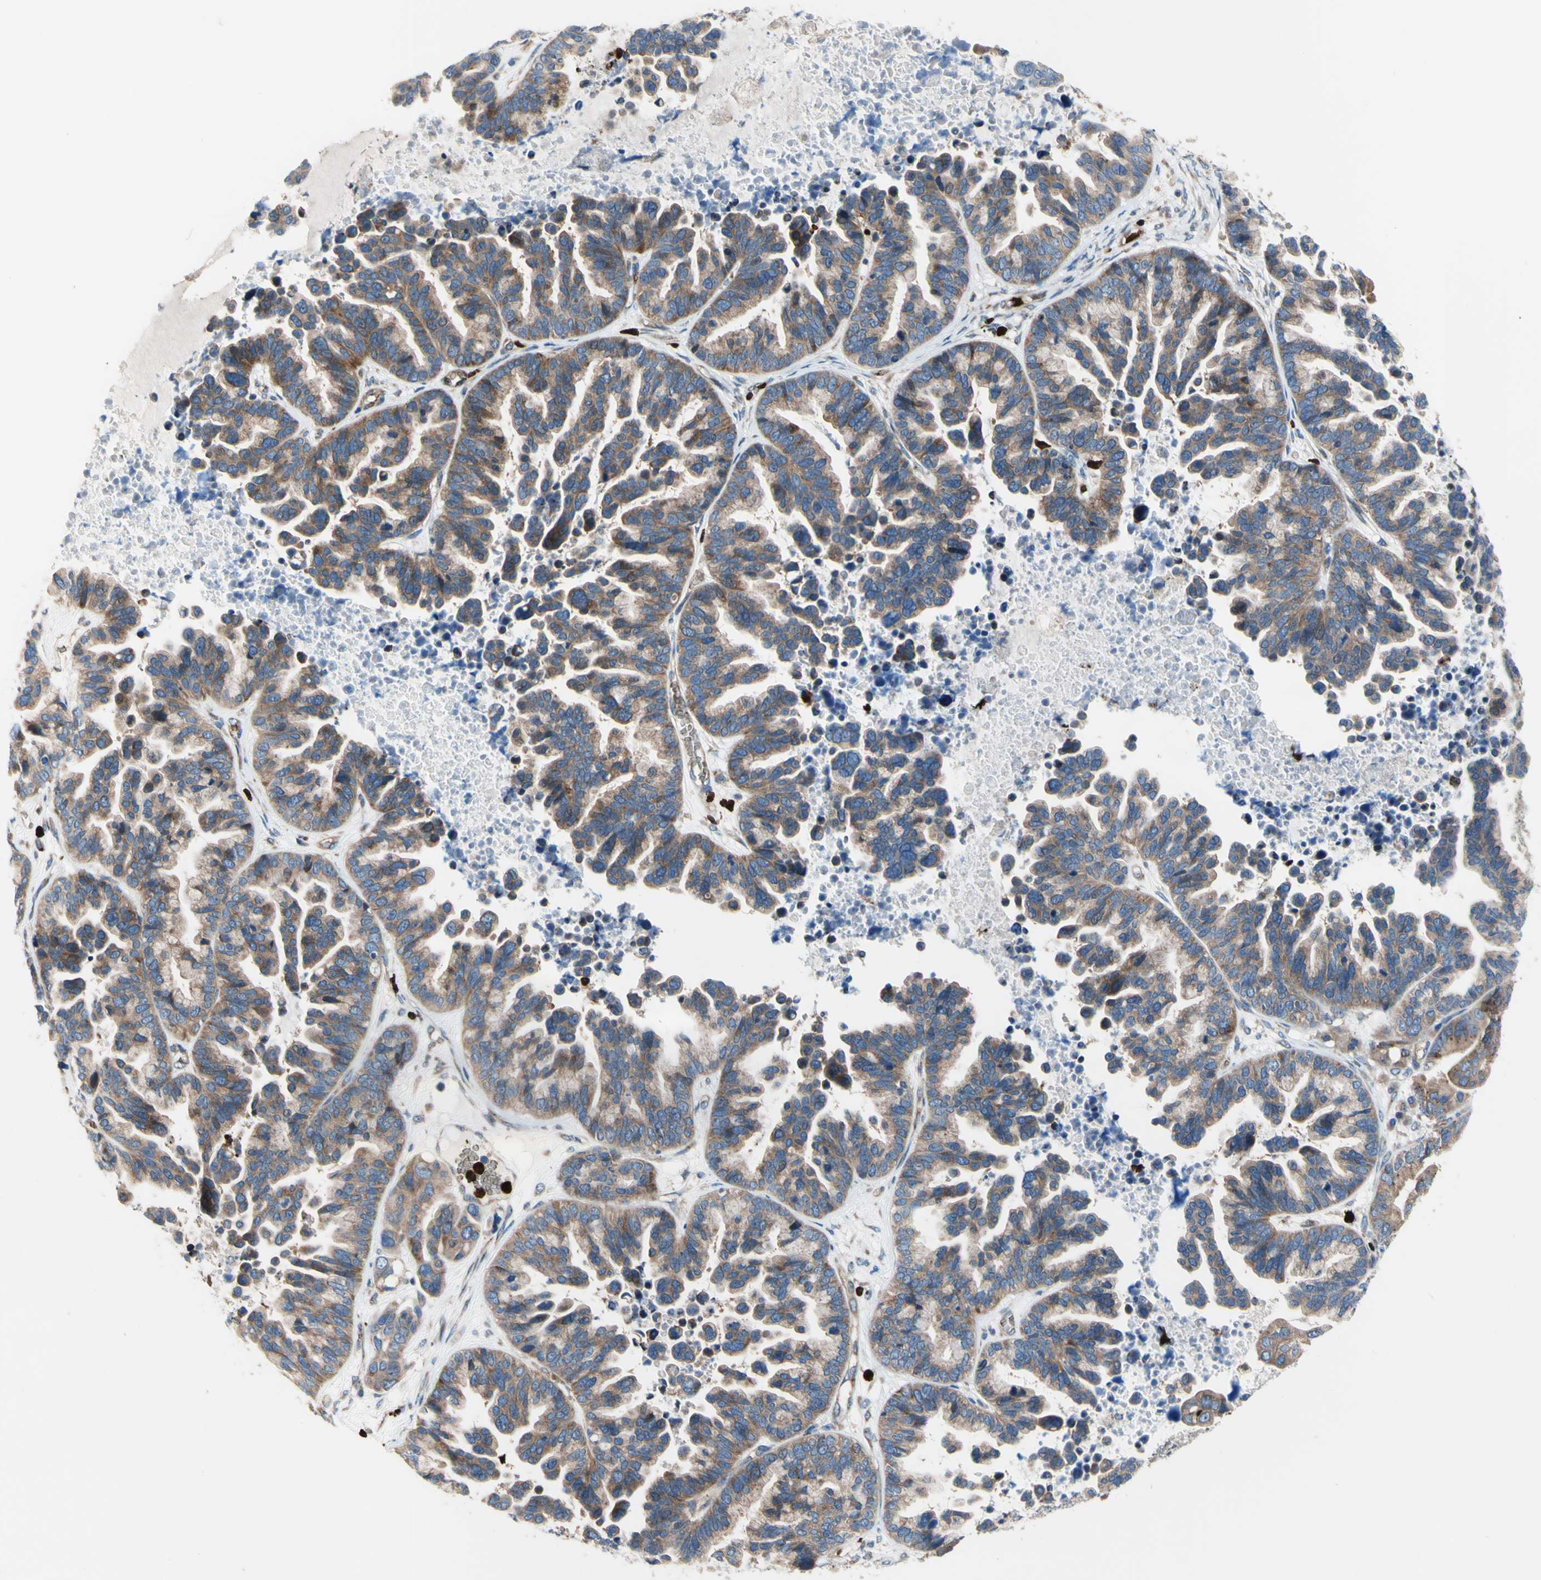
{"staining": {"intensity": "moderate", "quantity": ">75%", "location": "cytoplasmic/membranous,nuclear"}, "tissue": "ovarian cancer", "cell_type": "Tumor cells", "image_type": "cancer", "snomed": [{"axis": "morphology", "description": "Cystadenocarcinoma, serous, NOS"}, {"axis": "topography", "description": "Ovary"}], "caption": "Moderate cytoplasmic/membranous and nuclear staining for a protein is seen in approximately >75% of tumor cells of ovarian cancer using immunohistochemistry (IHC).", "gene": "USP9X", "patient": {"sex": "female", "age": 56}}